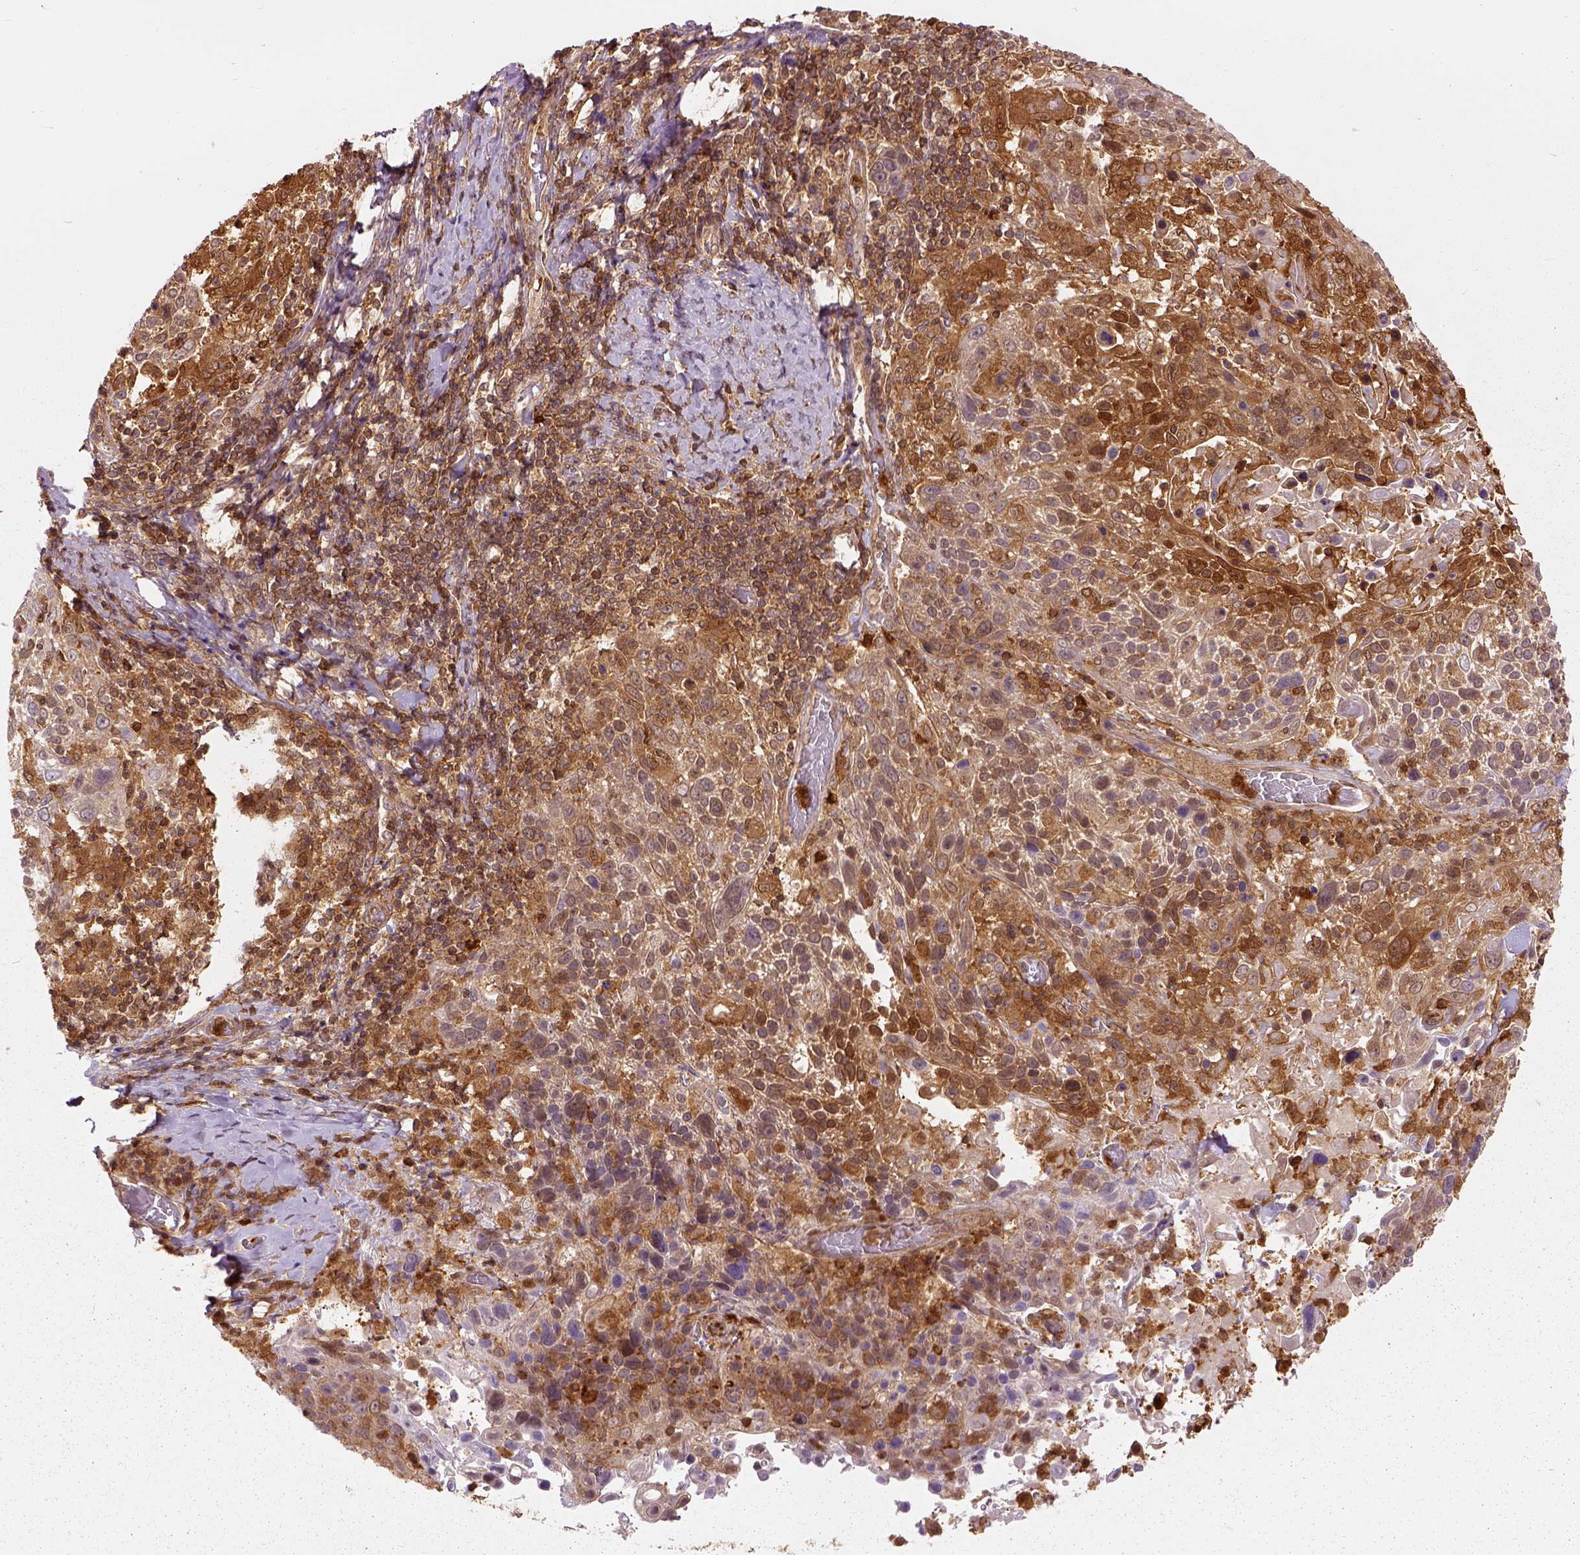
{"staining": {"intensity": "moderate", "quantity": ">75%", "location": "cytoplasmic/membranous"}, "tissue": "cervical cancer", "cell_type": "Tumor cells", "image_type": "cancer", "snomed": [{"axis": "morphology", "description": "Squamous cell carcinoma, NOS"}, {"axis": "topography", "description": "Cervix"}], "caption": "Protein positivity by immunohistochemistry (IHC) reveals moderate cytoplasmic/membranous positivity in about >75% of tumor cells in squamous cell carcinoma (cervical). (brown staining indicates protein expression, while blue staining denotes nuclei).", "gene": "GPI", "patient": {"sex": "female", "age": 61}}